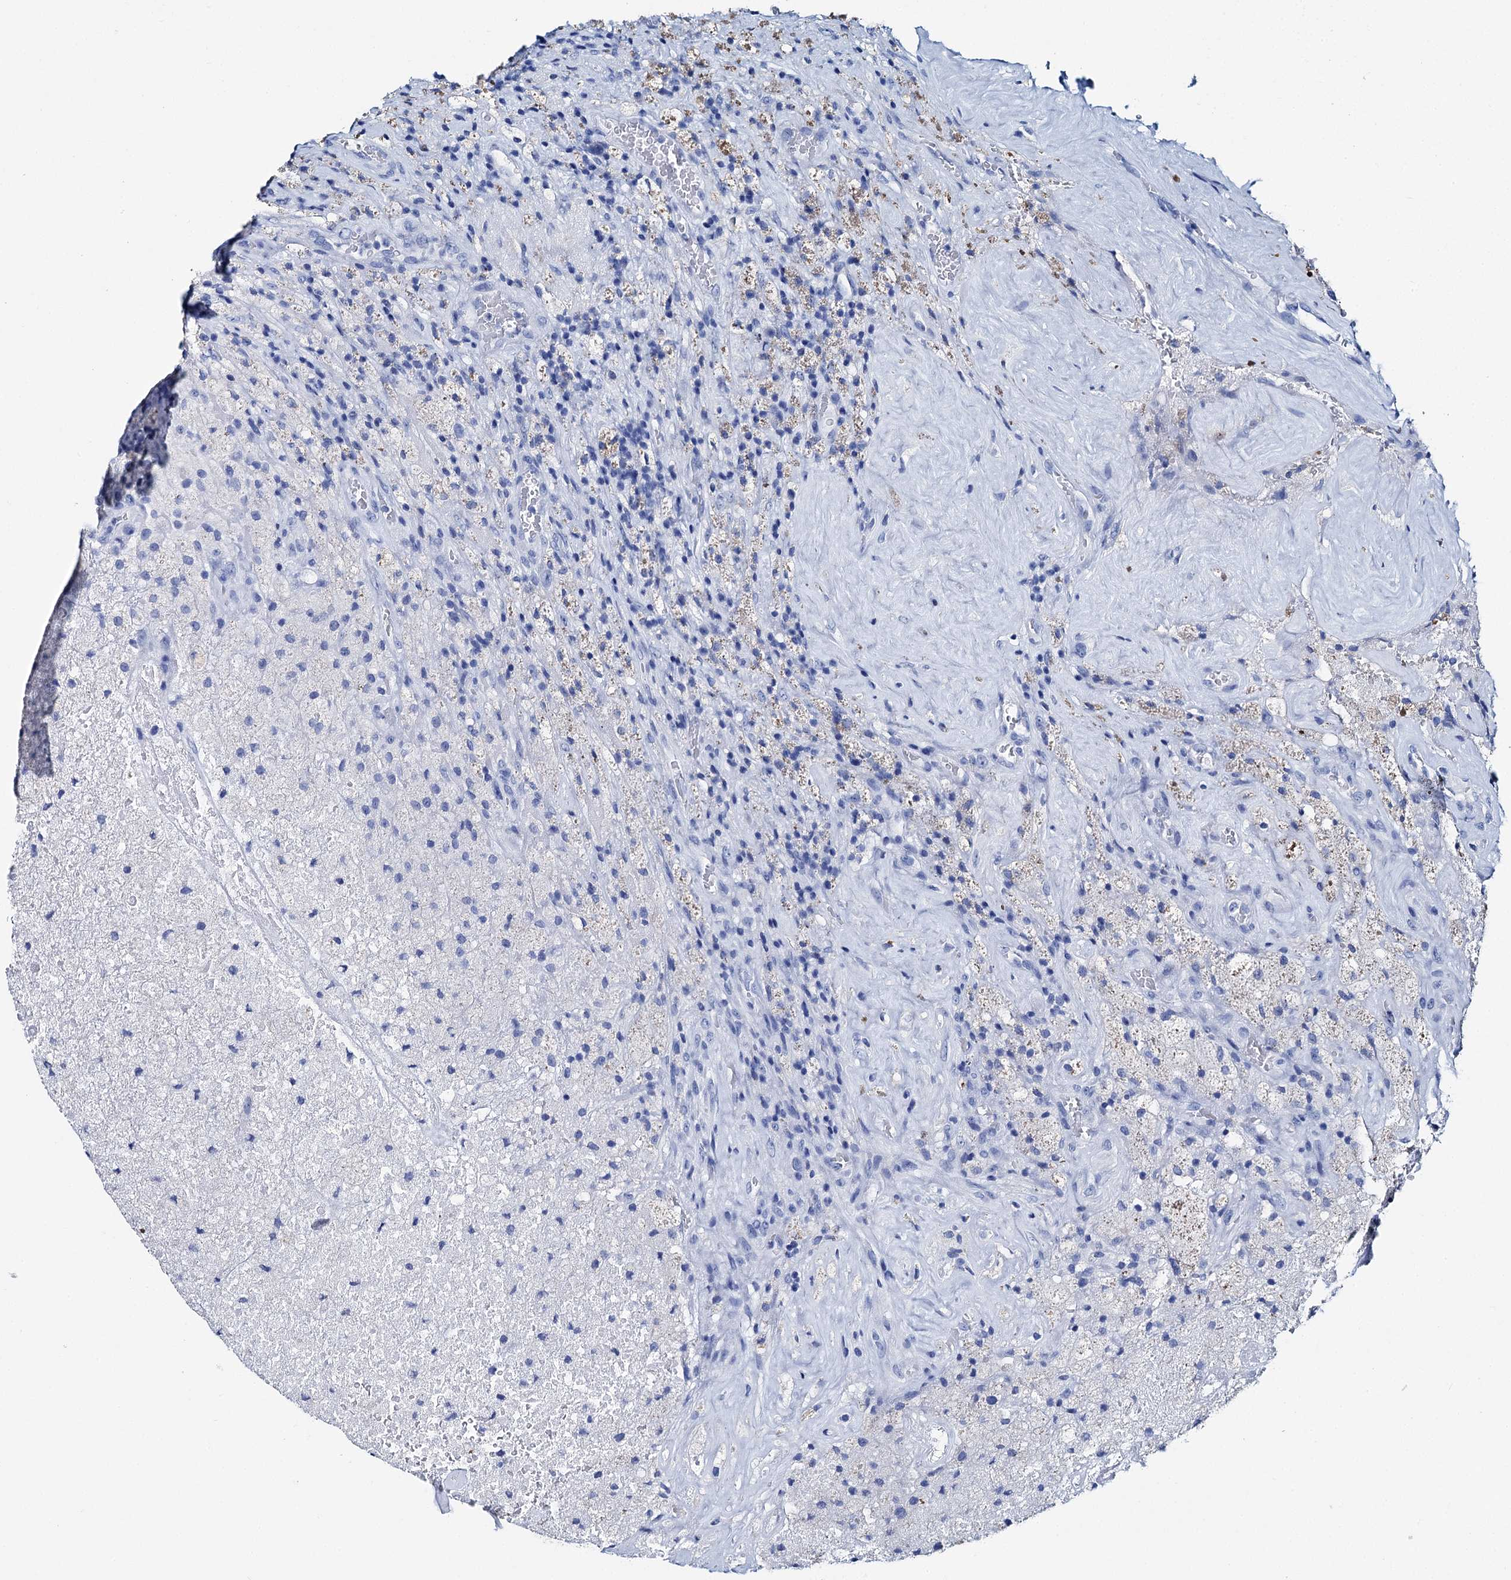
{"staining": {"intensity": "negative", "quantity": "none", "location": "none"}, "tissue": "glioma", "cell_type": "Tumor cells", "image_type": "cancer", "snomed": [{"axis": "morphology", "description": "Glioma, malignant, High grade"}, {"axis": "topography", "description": "Brain"}], "caption": "IHC micrograph of neoplastic tissue: glioma stained with DAB (3,3'-diaminobenzidine) exhibits no significant protein positivity in tumor cells. The staining was performed using DAB (3,3'-diaminobenzidine) to visualize the protein expression in brown, while the nuclei were stained in blue with hematoxylin (Magnification: 20x).", "gene": "BRINP1", "patient": {"sex": "male", "age": 69}}